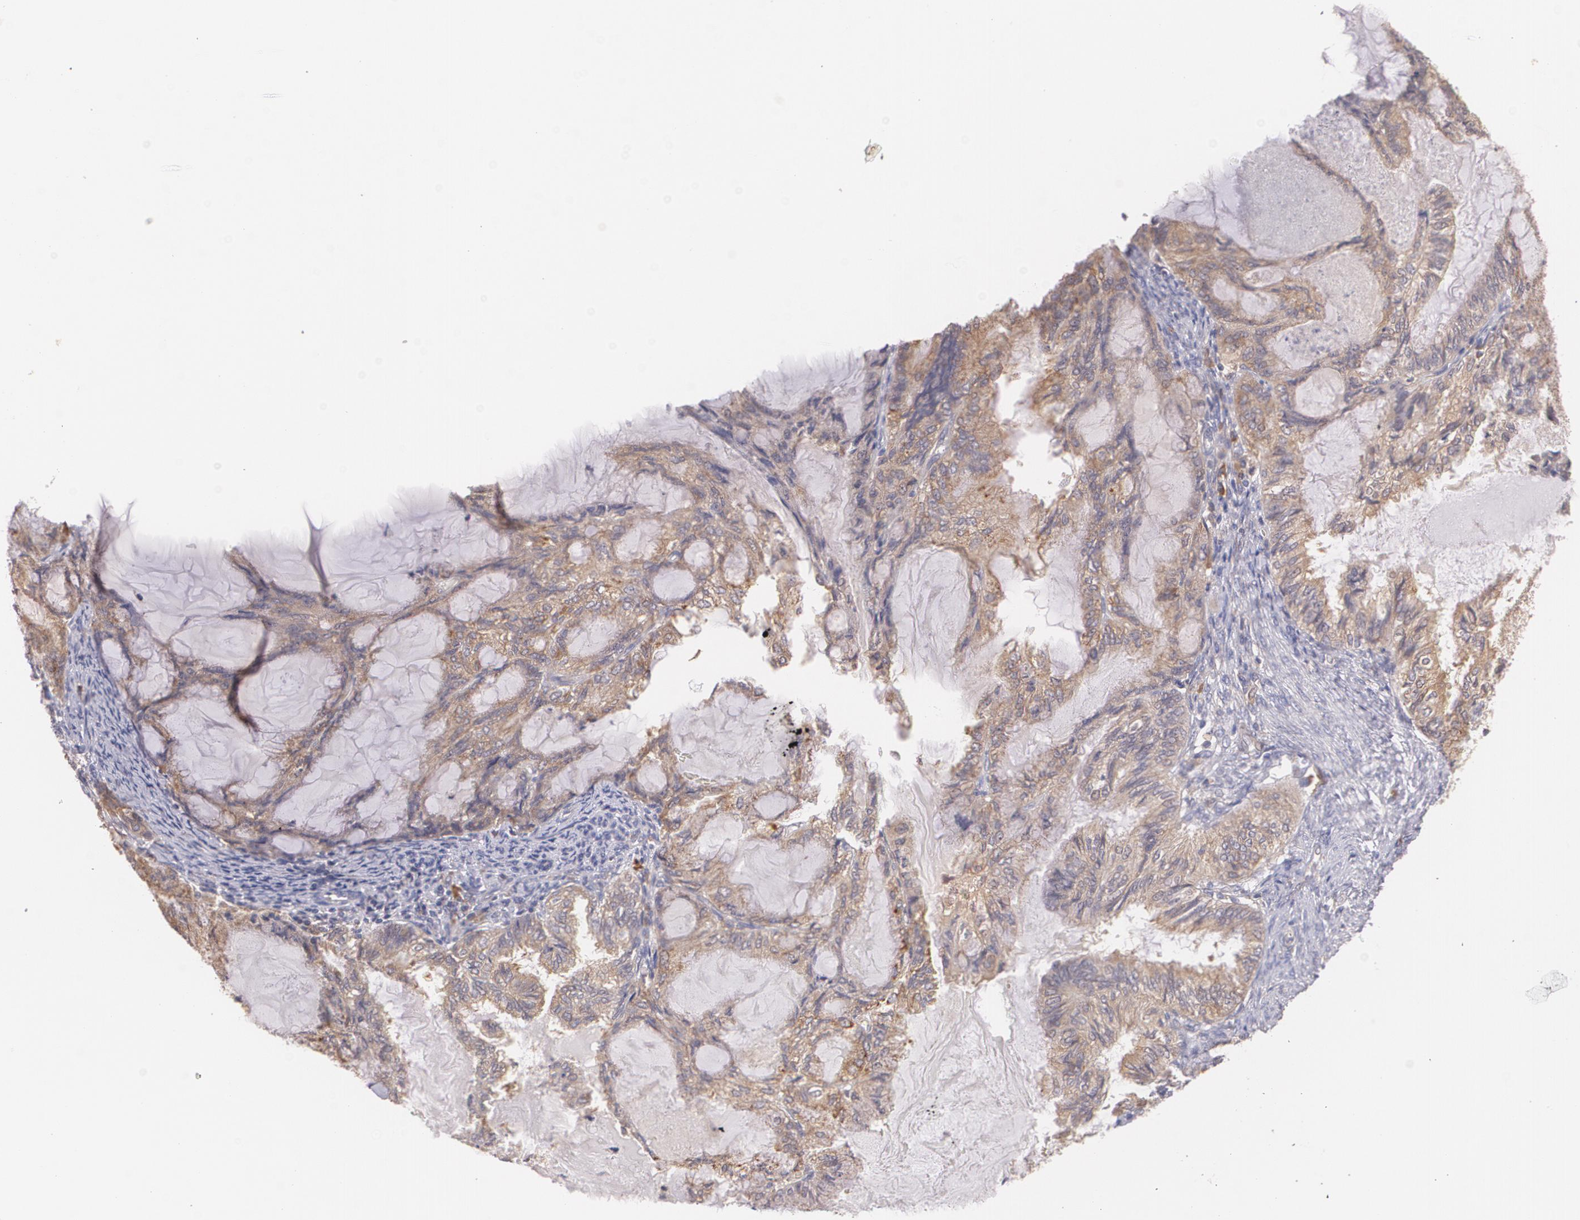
{"staining": {"intensity": "moderate", "quantity": ">75%", "location": "cytoplasmic/membranous"}, "tissue": "endometrial cancer", "cell_type": "Tumor cells", "image_type": "cancer", "snomed": [{"axis": "morphology", "description": "Adenocarcinoma, NOS"}, {"axis": "topography", "description": "Endometrium"}], "caption": "The histopathology image demonstrates staining of endometrial cancer, revealing moderate cytoplasmic/membranous protein expression (brown color) within tumor cells.", "gene": "CCL17", "patient": {"sex": "female", "age": 86}}